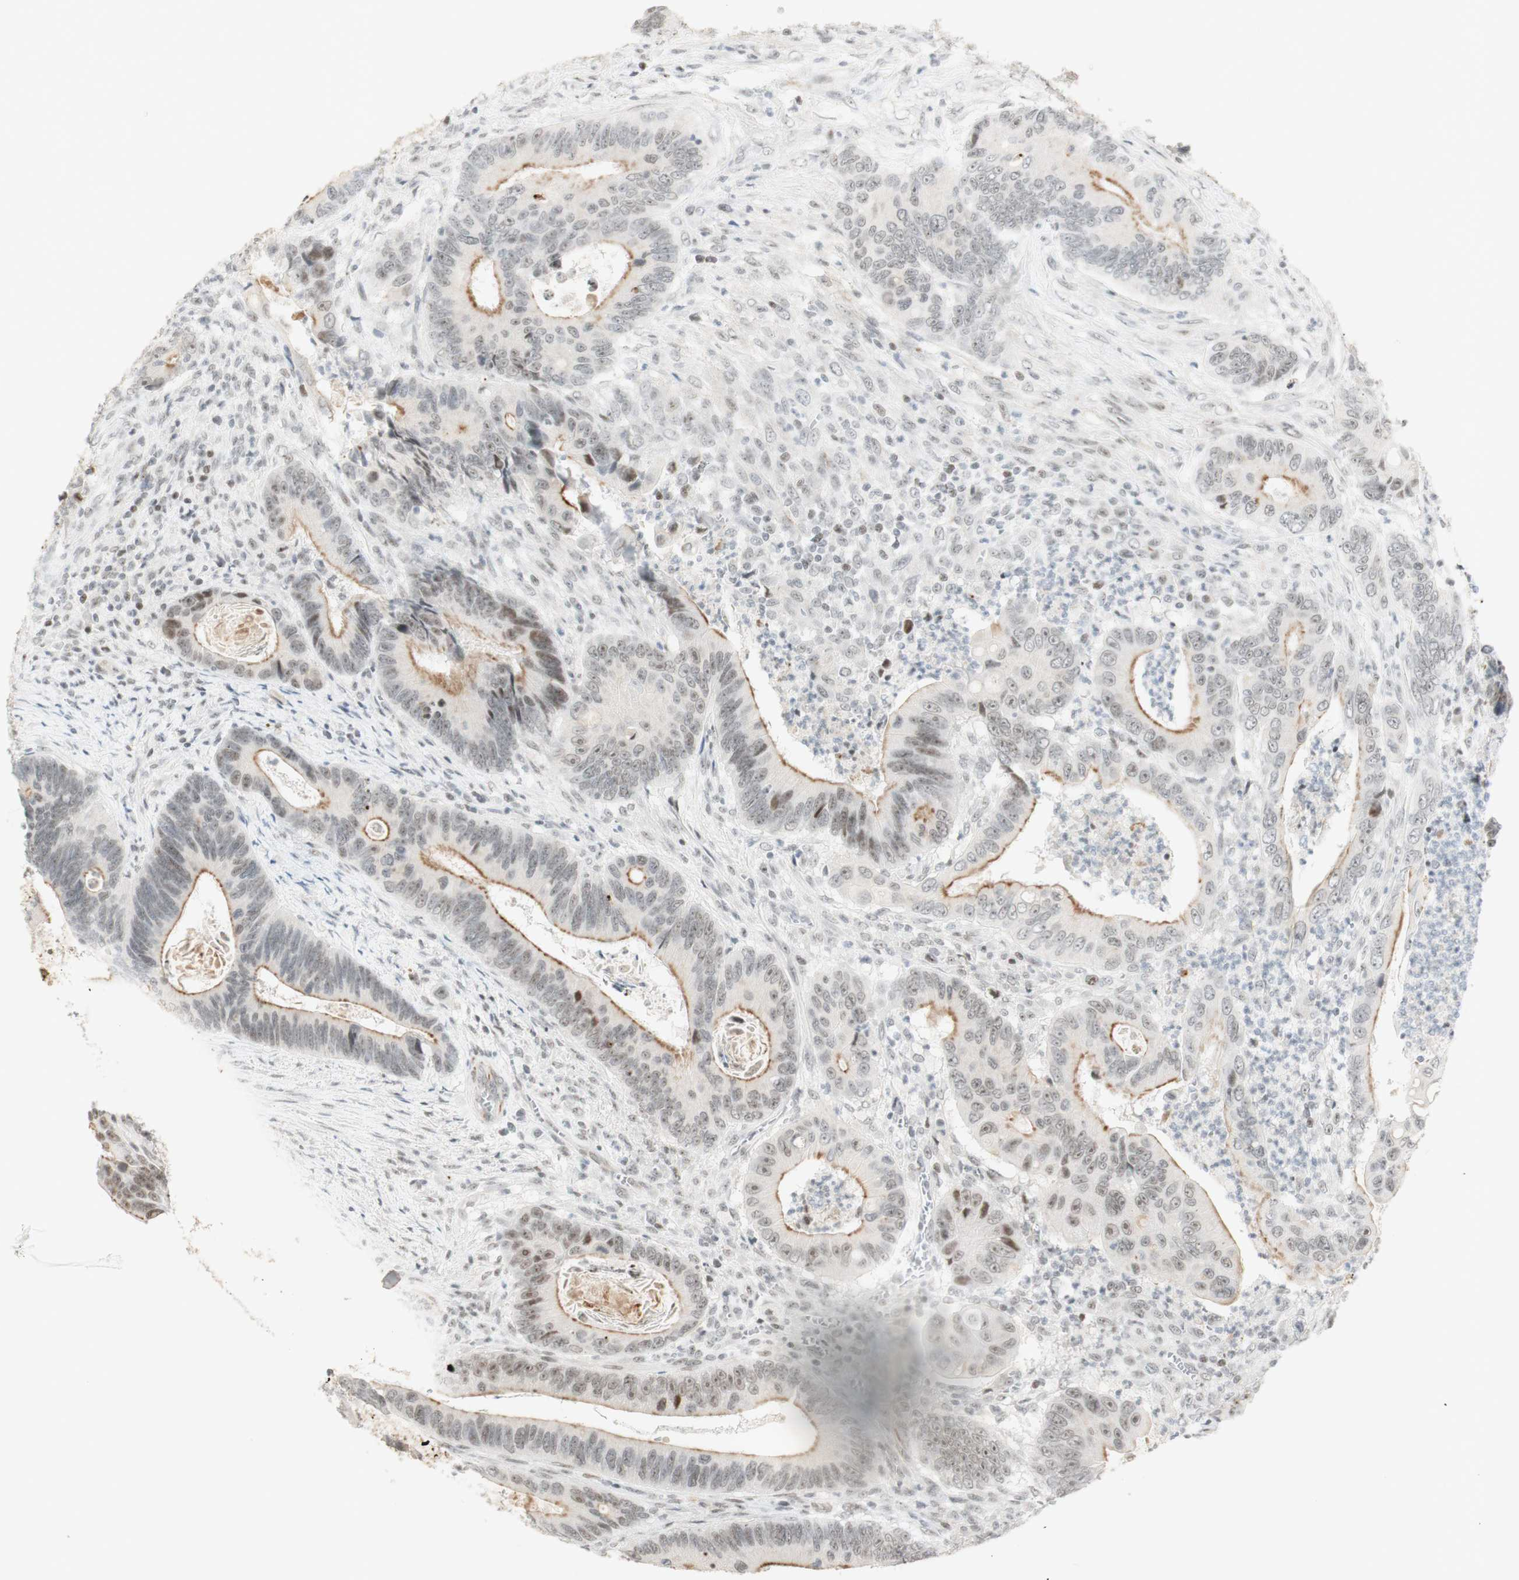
{"staining": {"intensity": "moderate", "quantity": ">75%", "location": "nuclear"}, "tissue": "colorectal cancer", "cell_type": "Tumor cells", "image_type": "cancer", "snomed": [{"axis": "morphology", "description": "Inflammation, NOS"}, {"axis": "morphology", "description": "Adenocarcinoma, NOS"}, {"axis": "topography", "description": "Colon"}], "caption": "A medium amount of moderate nuclear positivity is present in about >75% of tumor cells in adenocarcinoma (colorectal) tissue. (DAB IHC with brightfield microscopy, high magnification).", "gene": "IRF1", "patient": {"sex": "male", "age": 72}}